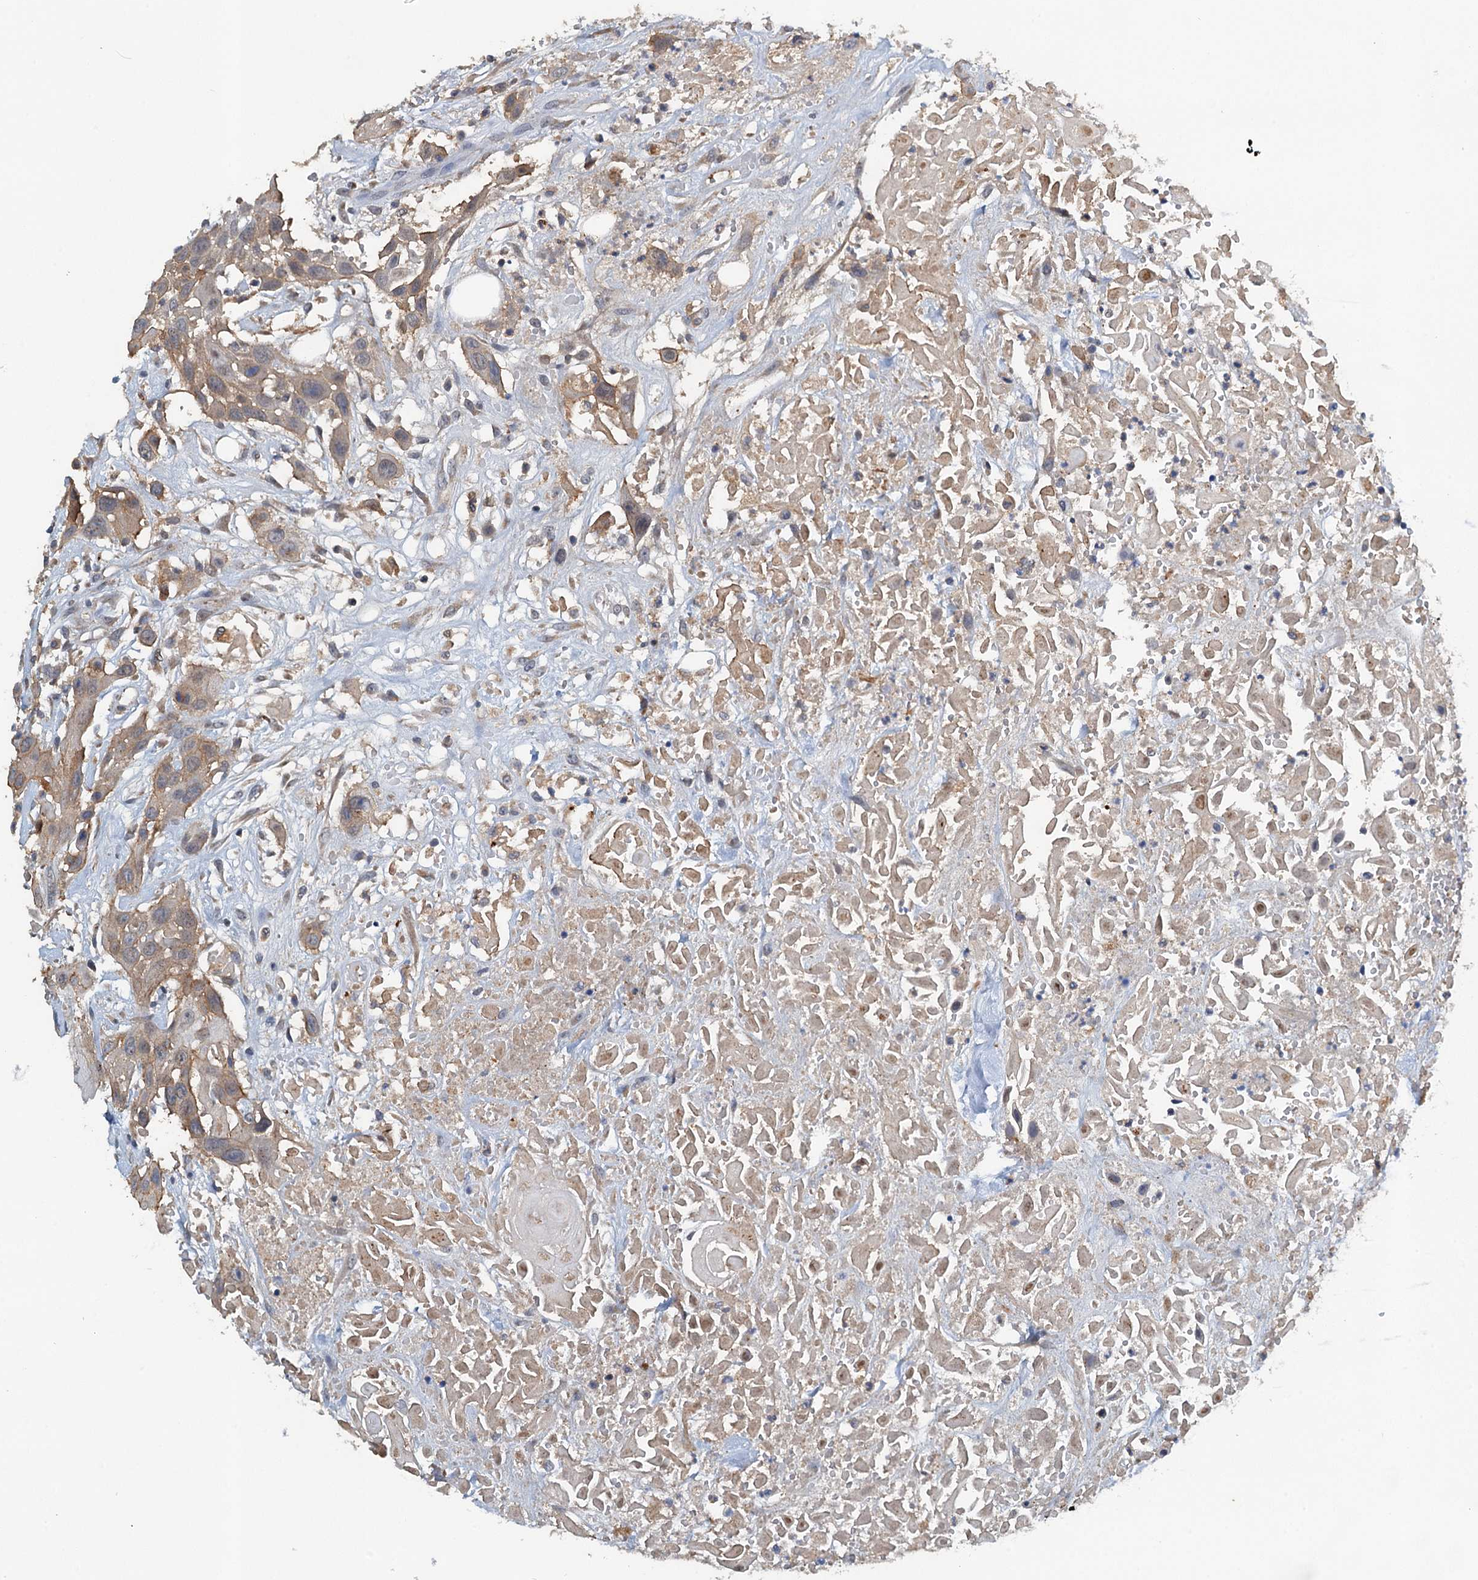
{"staining": {"intensity": "moderate", "quantity": "<25%", "location": "cytoplasmic/membranous"}, "tissue": "head and neck cancer", "cell_type": "Tumor cells", "image_type": "cancer", "snomed": [{"axis": "morphology", "description": "Squamous cell carcinoma, NOS"}, {"axis": "topography", "description": "Head-Neck"}], "caption": "About <25% of tumor cells in head and neck cancer exhibit moderate cytoplasmic/membranous protein positivity as visualized by brown immunohistochemical staining.", "gene": "ZNF606", "patient": {"sex": "male", "age": 81}}